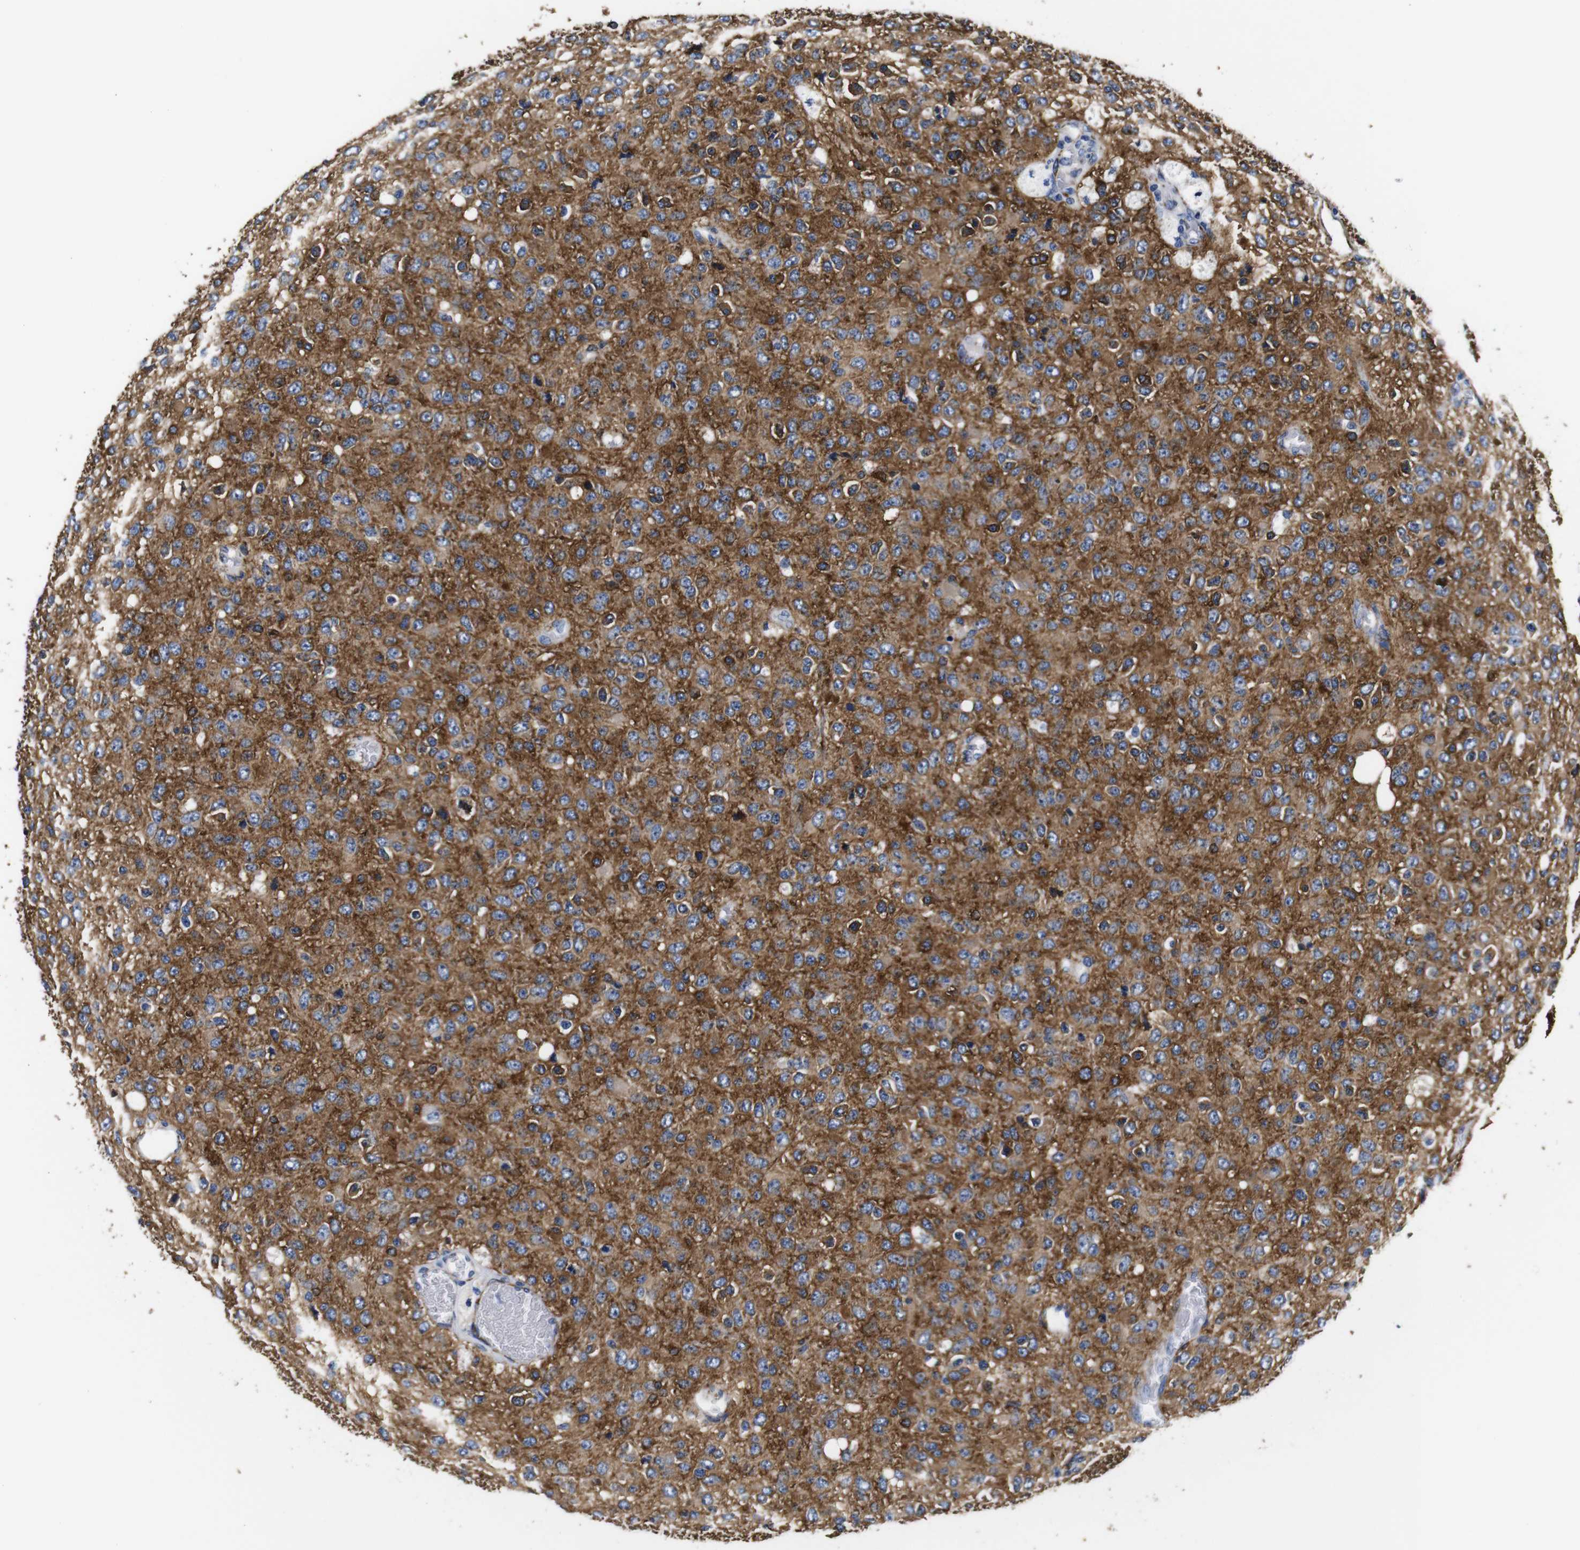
{"staining": {"intensity": "moderate", "quantity": ">75%", "location": "cytoplasmic/membranous"}, "tissue": "glioma", "cell_type": "Tumor cells", "image_type": "cancer", "snomed": [{"axis": "morphology", "description": "Glioma, malignant, High grade"}, {"axis": "topography", "description": "pancreas cauda"}], "caption": "High-magnification brightfield microscopy of glioma stained with DAB (3,3'-diaminobenzidine) (brown) and counterstained with hematoxylin (blue). tumor cells exhibit moderate cytoplasmic/membranous positivity is identified in about>75% of cells. Nuclei are stained in blue.", "gene": "LRIG1", "patient": {"sex": "male", "age": 60}}